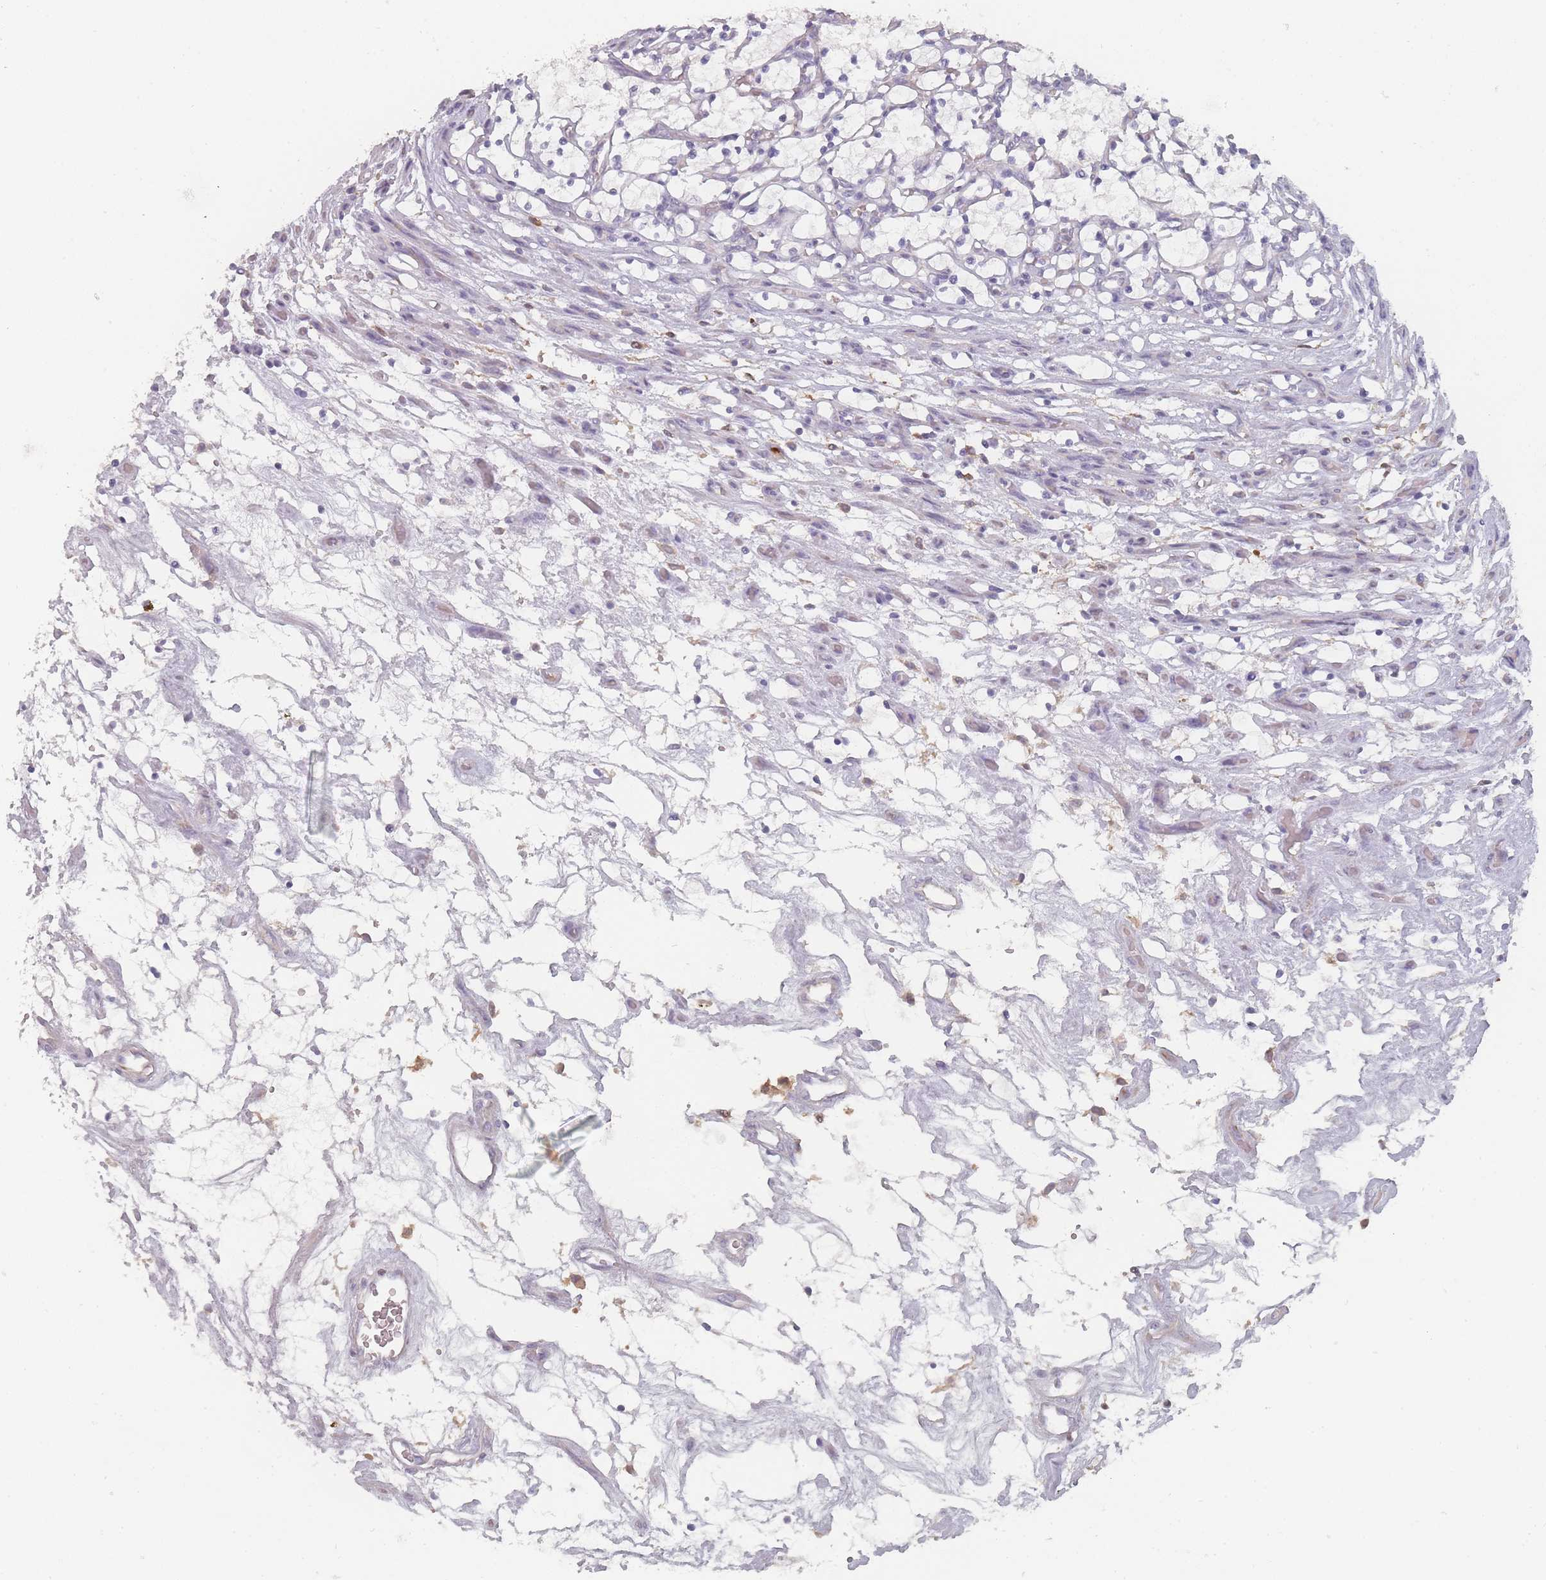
{"staining": {"intensity": "negative", "quantity": "none", "location": "none"}, "tissue": "renal cancer", "cell_type": "Tumor cells", "image_type": "cancer", "snomed": [{"axis": "morphology", "description": "Adenocarcinoma, NOS"}, {"axis": "topography", "description": "Kidney"}], "caption": "There is no significant positivity in tumor cells of adenocarcinoma (renal). The staining was performed using DAB to visualize the protein expression in brown, while the nuclei were stained in blue with hematoxylin (Magnification: 20x).", "gene": "SLC35E4", "patient": {"sex": "female", "age": 69}}